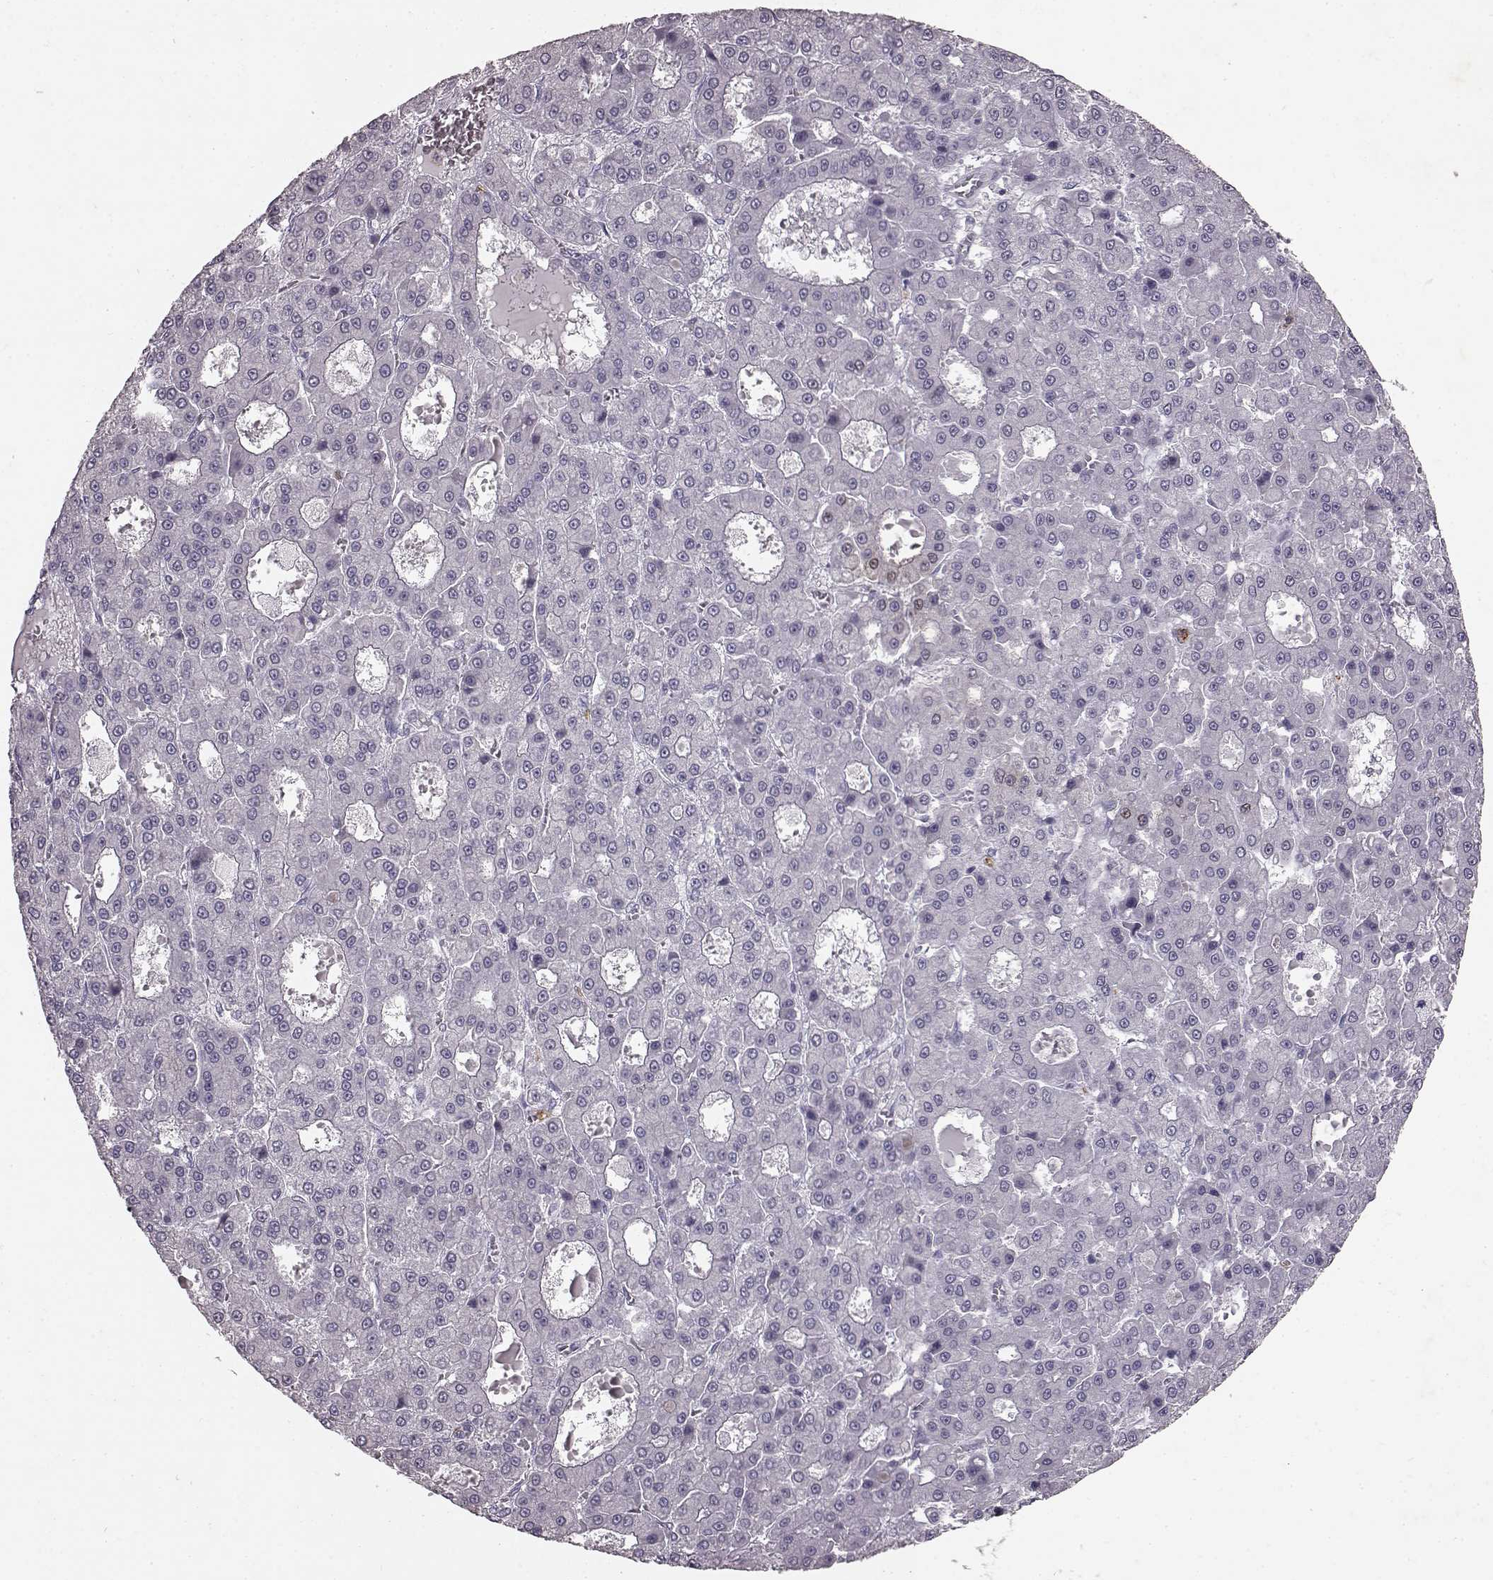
{"staining": {"intensity": "negative", "quantity": "none", "location": "none"}, "tissue": "liver cancer", "cell_type": "Tumor cells", "image_type": "cancer", "snomed": [{"axis": "morphology", "description": "Carcinoma, Hepatocellular, NOS"}, {"axis": "topography", "description": "Liver"}], "caption": "High power microscopy image of an immunohistochemistry image of hepatocellular carcinoma (liver), revealing no significant staining in tumor cells. The staining was performed using DAB to visualize the protein expression in brown, while the nuclei were stained in blue with hematoxylin (Magnification: 20x).", "gene": "FUT4", "patient": {"sex": "male", "age": 70}}